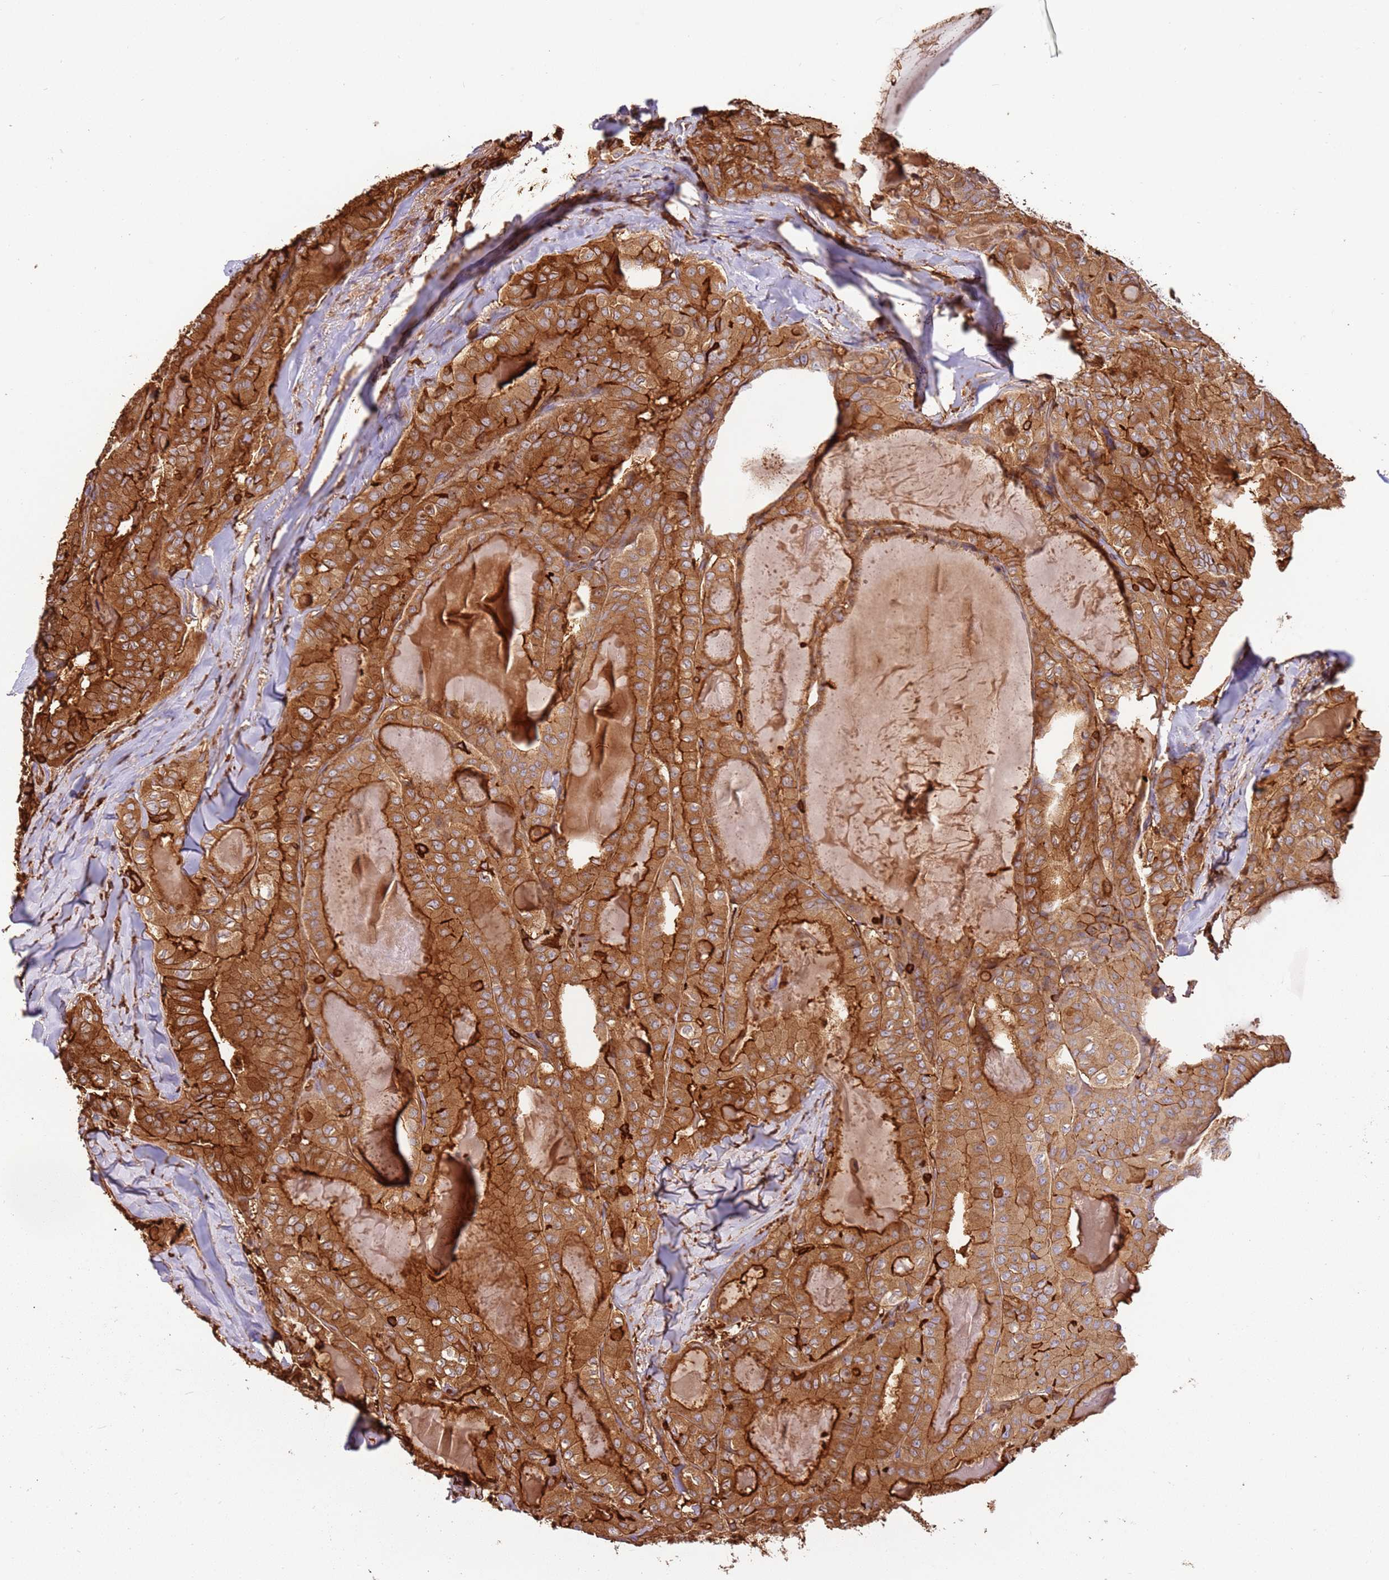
{"staining": {"intensity": "strong", "quantity": ">75%", "location": "cytoplasmic/membranous"}, "tissue": "thyroid cancer", "cell_type": "Tumor cells", "image_type": "cancer", "snomed": [{"axis": "morphology", "description": "Papillary adenocarcinoma, NOS"}, {"axis": "topography", "description": "Thyroid gland"}], "caption": "The photomicrograph reveals a brown stain indicating the presence of a protein in the cytoplasmic/membranous of tumor cells in thyroid papillary adenocarcinoma. (DAB IHC, brown staining for protein, blue staining for nuclei).", "gene": "OR6P1", "patient": {"sex": "female", "age": 68}}